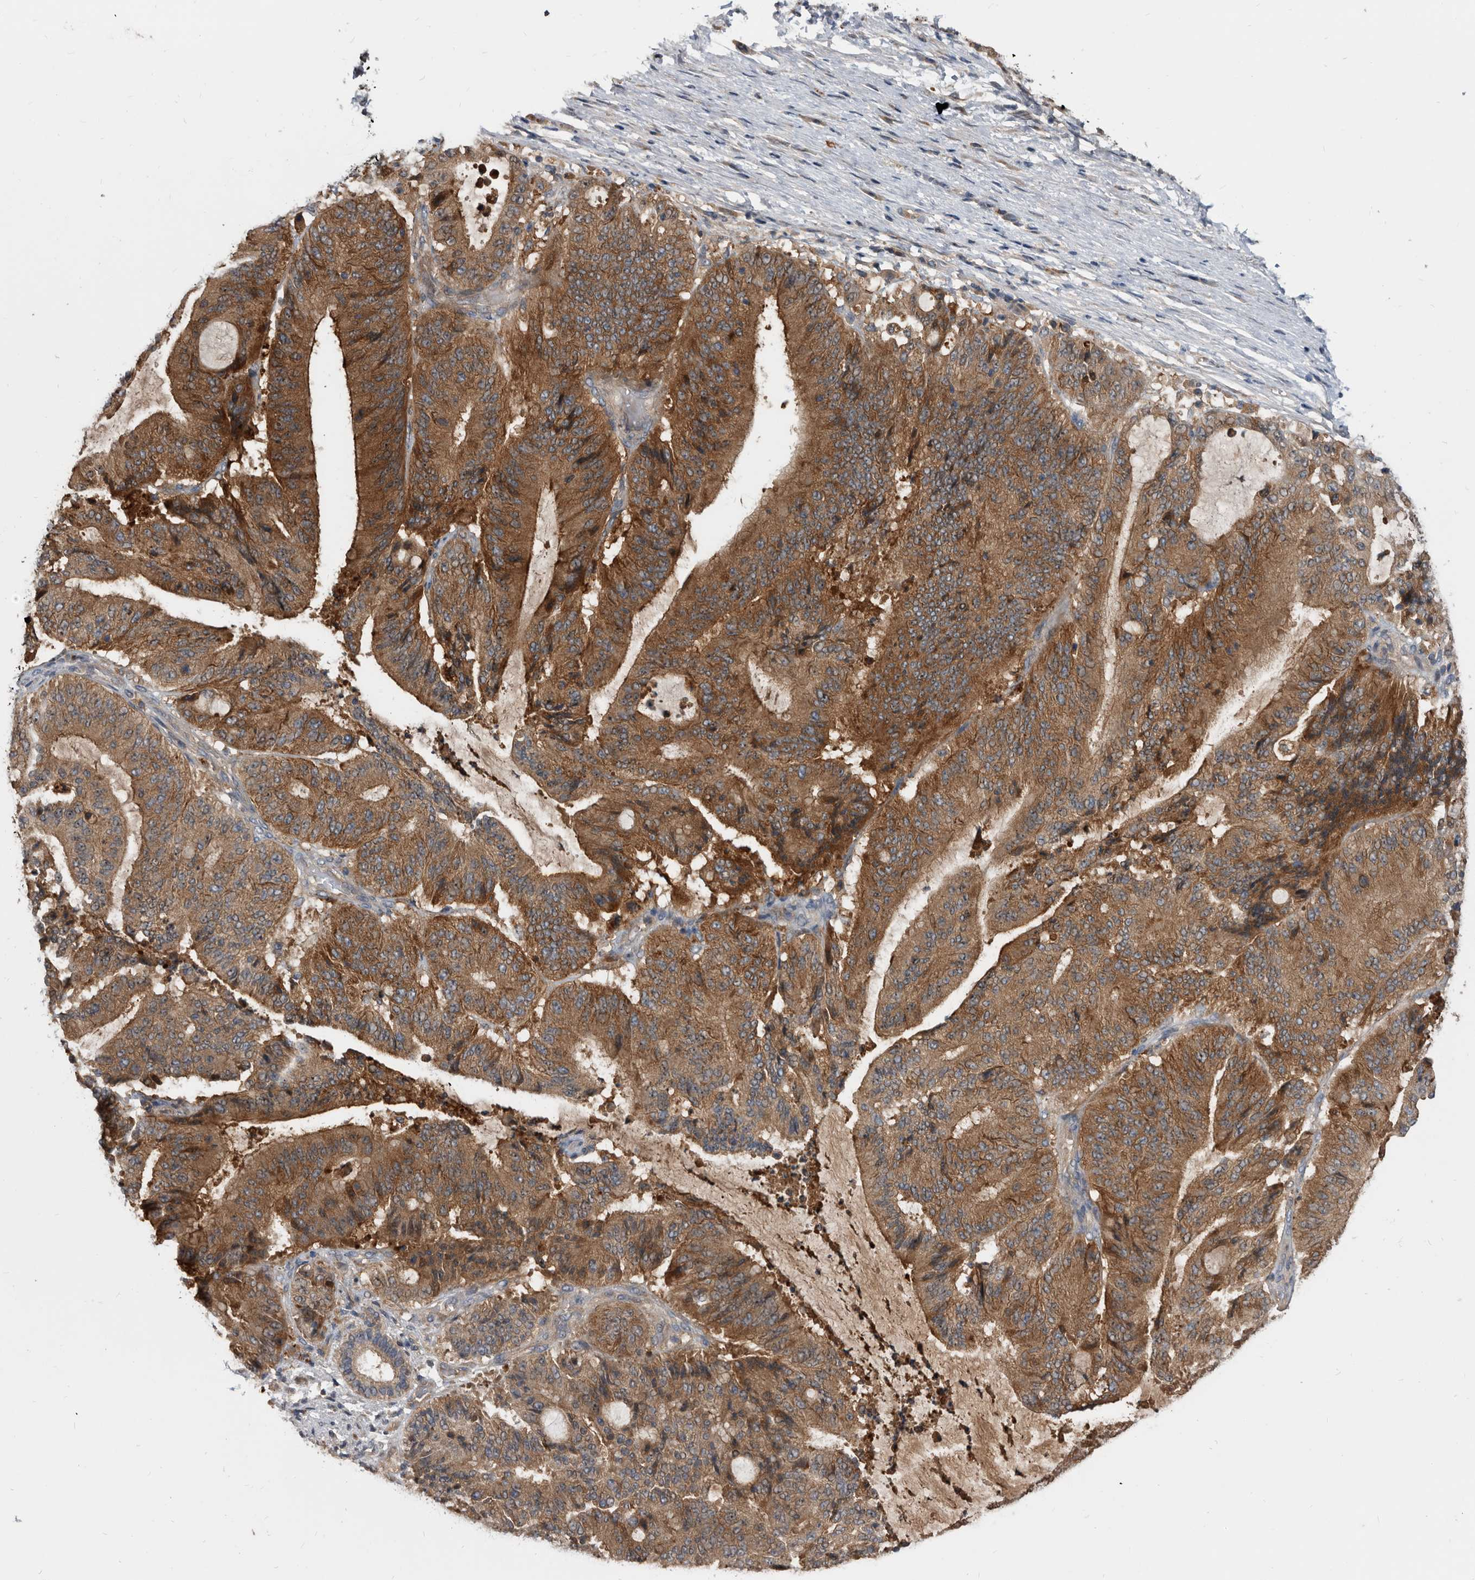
{"staining": {"intensity": "strong", "quantity": ">75%", "location": "cytoplasmic/membranous"}, "tissue": "liver cancer", "cell_type": "Tumor cells", "image_type": "cancer", "snomed": [{"axis": "morphology", "description": "Normal tissue, NOS"}, {"axis": "morphology", "description": "Cholangiocarcinoma"}, {"axis": "topography", "description": "Liver"}, {"axis": "topography", "description": "Peripheral nerve tissue"}], "caption": "Cholangiocarcinoma (liver) stained with DAB (3,3'-diaminobenzidine) immunohistochemistry reveals high levels of strong cytoplasmic/membranous positivity in about >75% of tumor cells.", "gene": "APEH", "patient": {"sex": "female", "age": 73}}